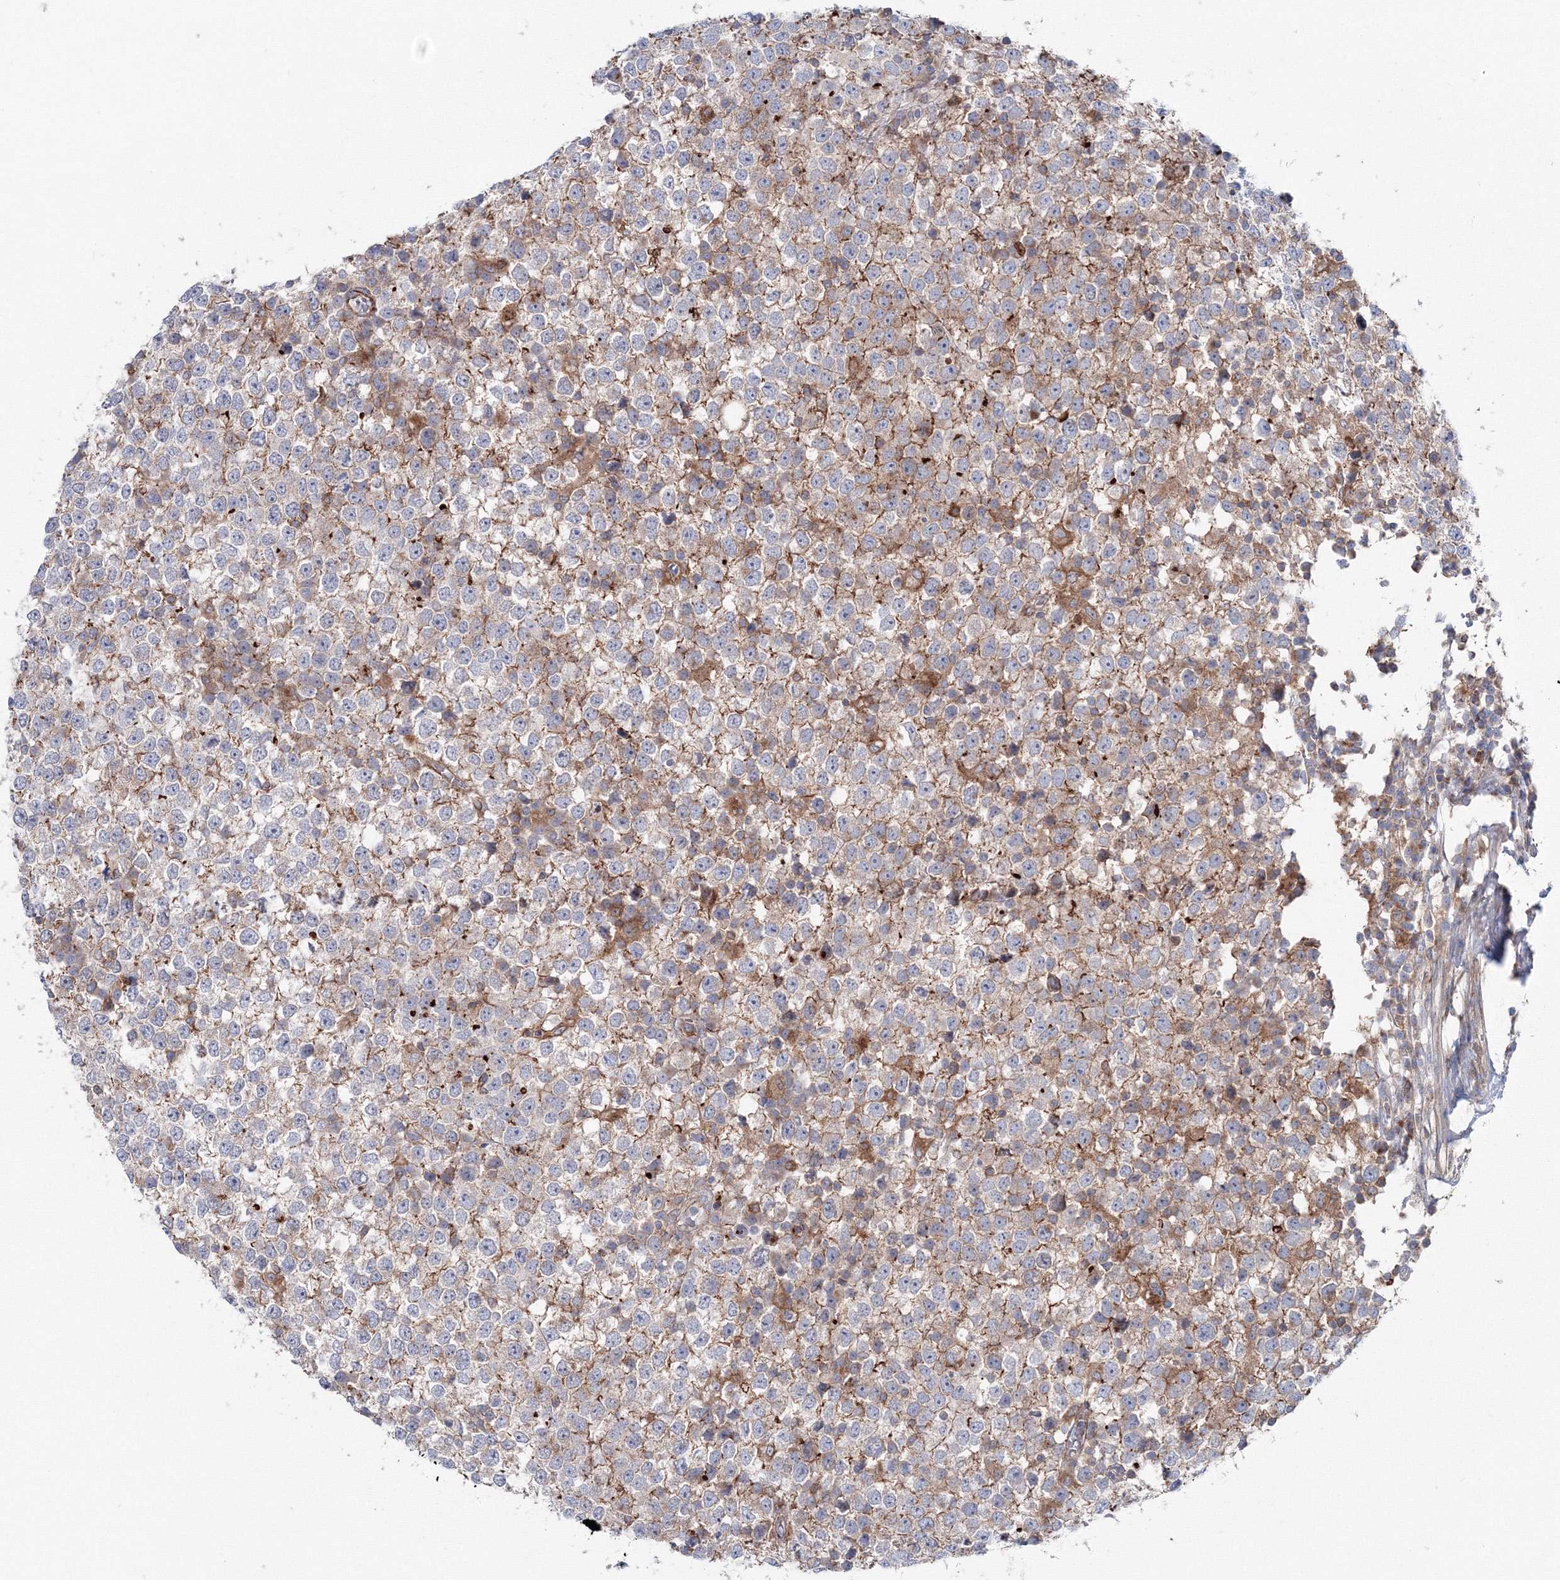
{"staining": {"intensity": "moderate", "quantity": "<25%", "location": "cytoplasmic/membranous"}, "tissue": "testis cancer", "cell_type": "Tumor cells", "image_type": "cancer", "snomed": [{"axis": "morphology", "description": "Seminoma, NOS"}, {"axis": "topography", "description": "Testis"}], "caption": "Brown immunohistochemical staining in testis seminoma displays moderate cytoplasmic/membranous expression in approximately <25% of tumor cells. (IHC, brightfield microscopy, high magnification).", "gene": "GGA2", "patient": {"sex": "male", "age": 65}}